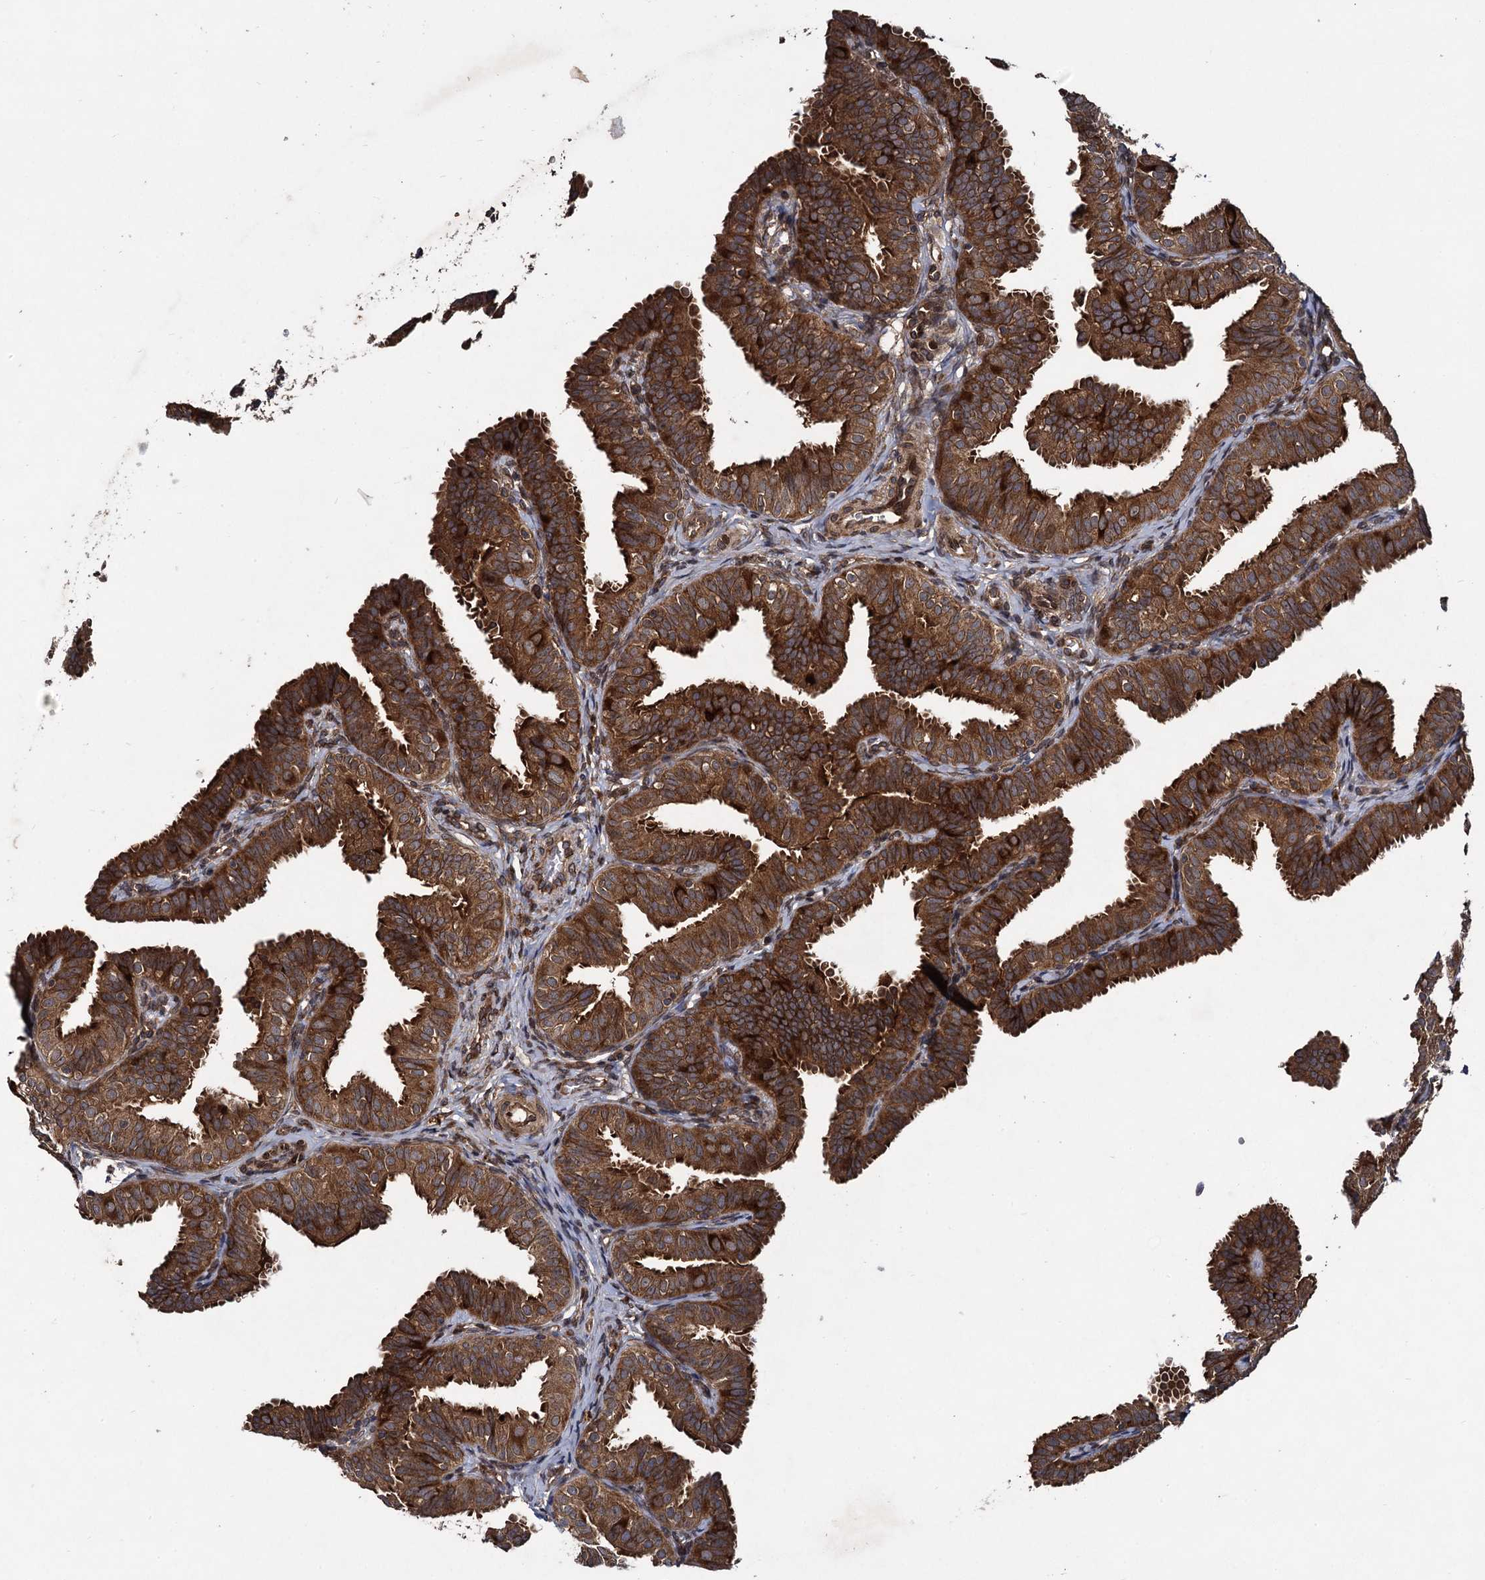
{"staining": {"intensity": "strong", "quantity": ">75%", "location": "cytoplasmic/membranous"}, "tissue": "fallopian tube", "cell_type": "Glandular cells", "image_type": "normal", "snomed": [{"axis": "morphology", "description": "Normal tissue, NOS"}, {"axis": "topography", "description": "Fallopian tube"}], "caption": "Immunohistochemical staining of unremarkable human fallopian tube demonstrates high levels of strong cytoplasmic/membranous staining in approximately >75% of glandular cells.", "gene": "DCP1B", "patient": {"sex": "female", "age": 35}}